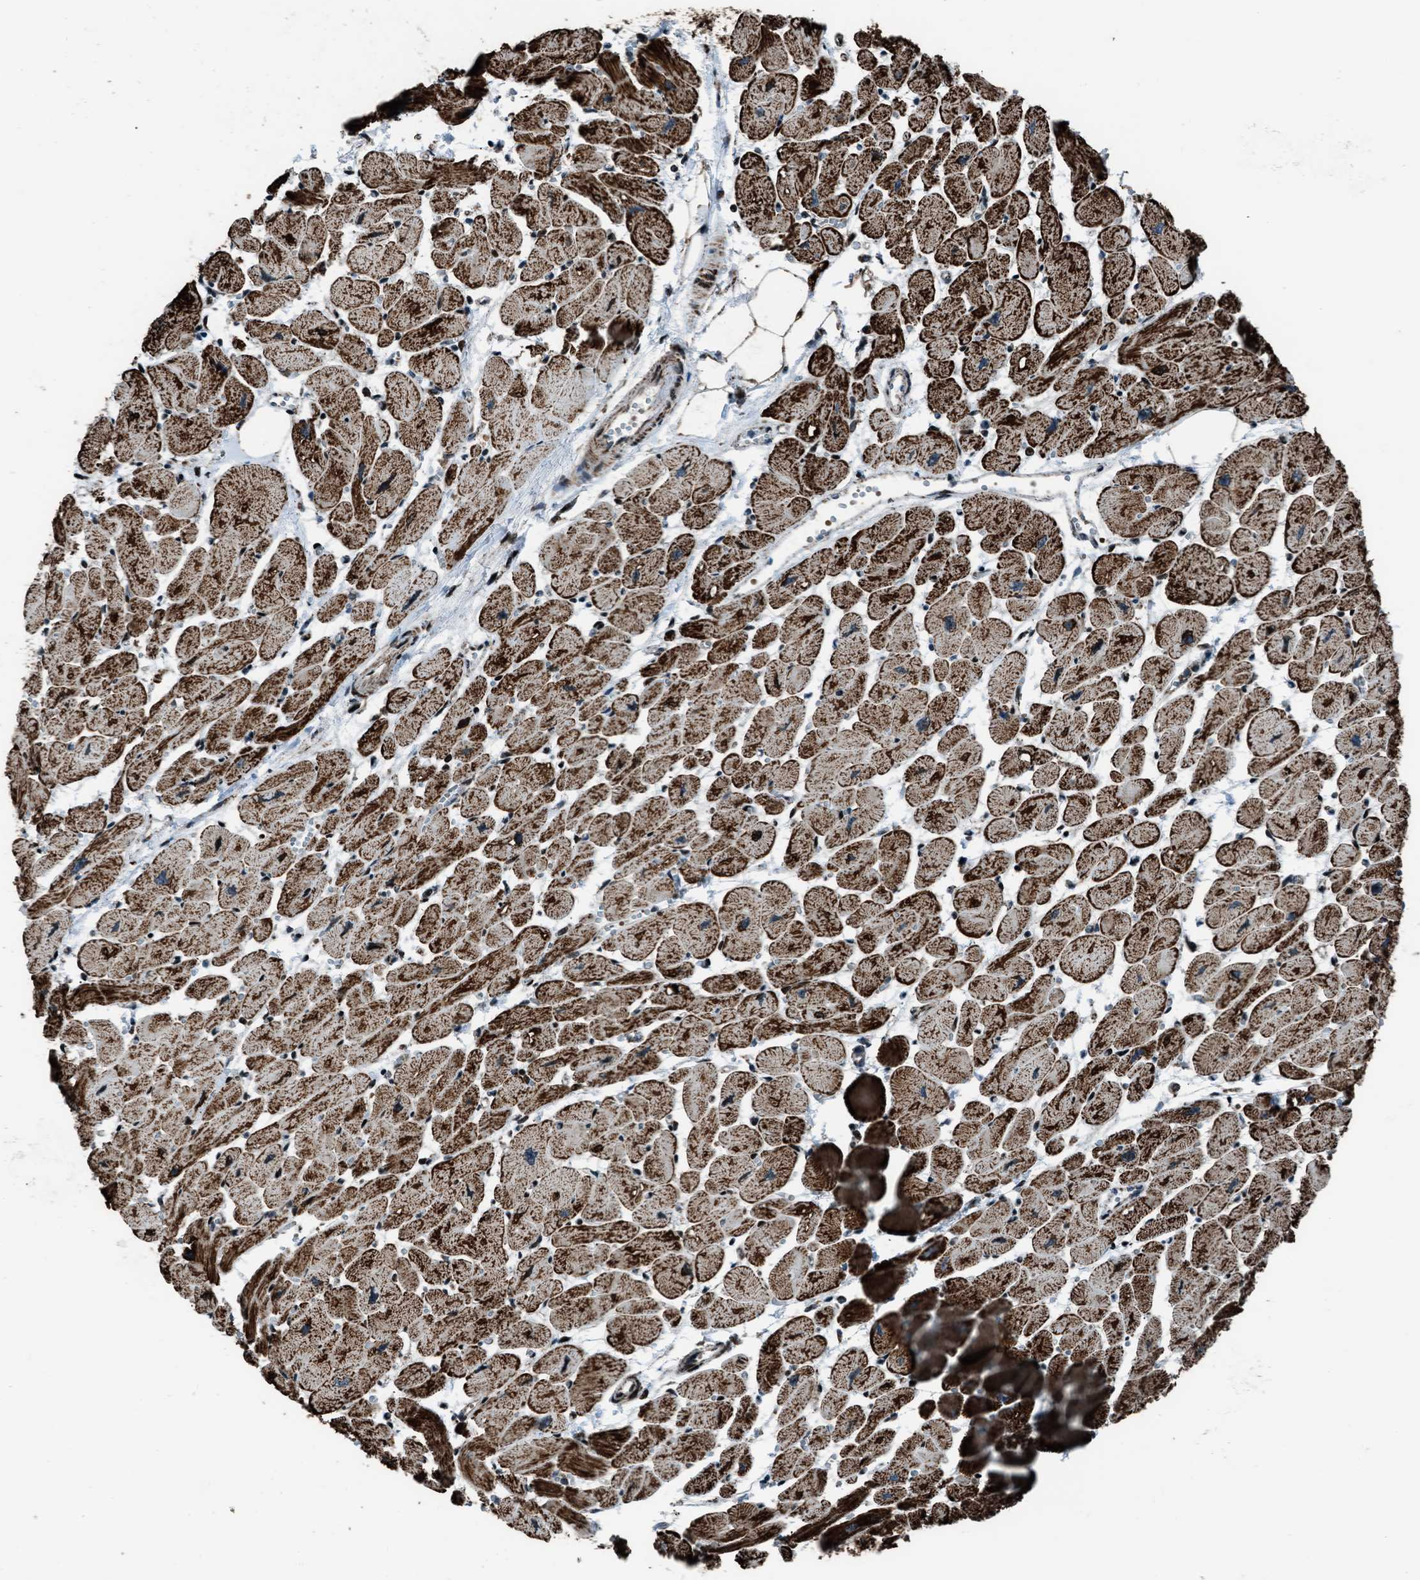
{"staining": {"intensity": "strong", "quantity": ">75%", "location": "cytoplasmic/membranous"}, "tissue": "heart muscle", "cell_type": "Cardiomyocytes", "image_type": "normal", "snomed": [{"axis": "morphology", "description": "Normal tissue, NOS"}, {"axis": "topography", "description": "Heart"}], "caption": "This photomicrograph demonstrates immunohistochemistry (IHC) staining of benign heart muscle, with high strong cytoplasmic/membranous staining in approximately >75% of cardiomyocytes.", "gene": "MORC3", "patient": {"sex": "female", "age": 54}}